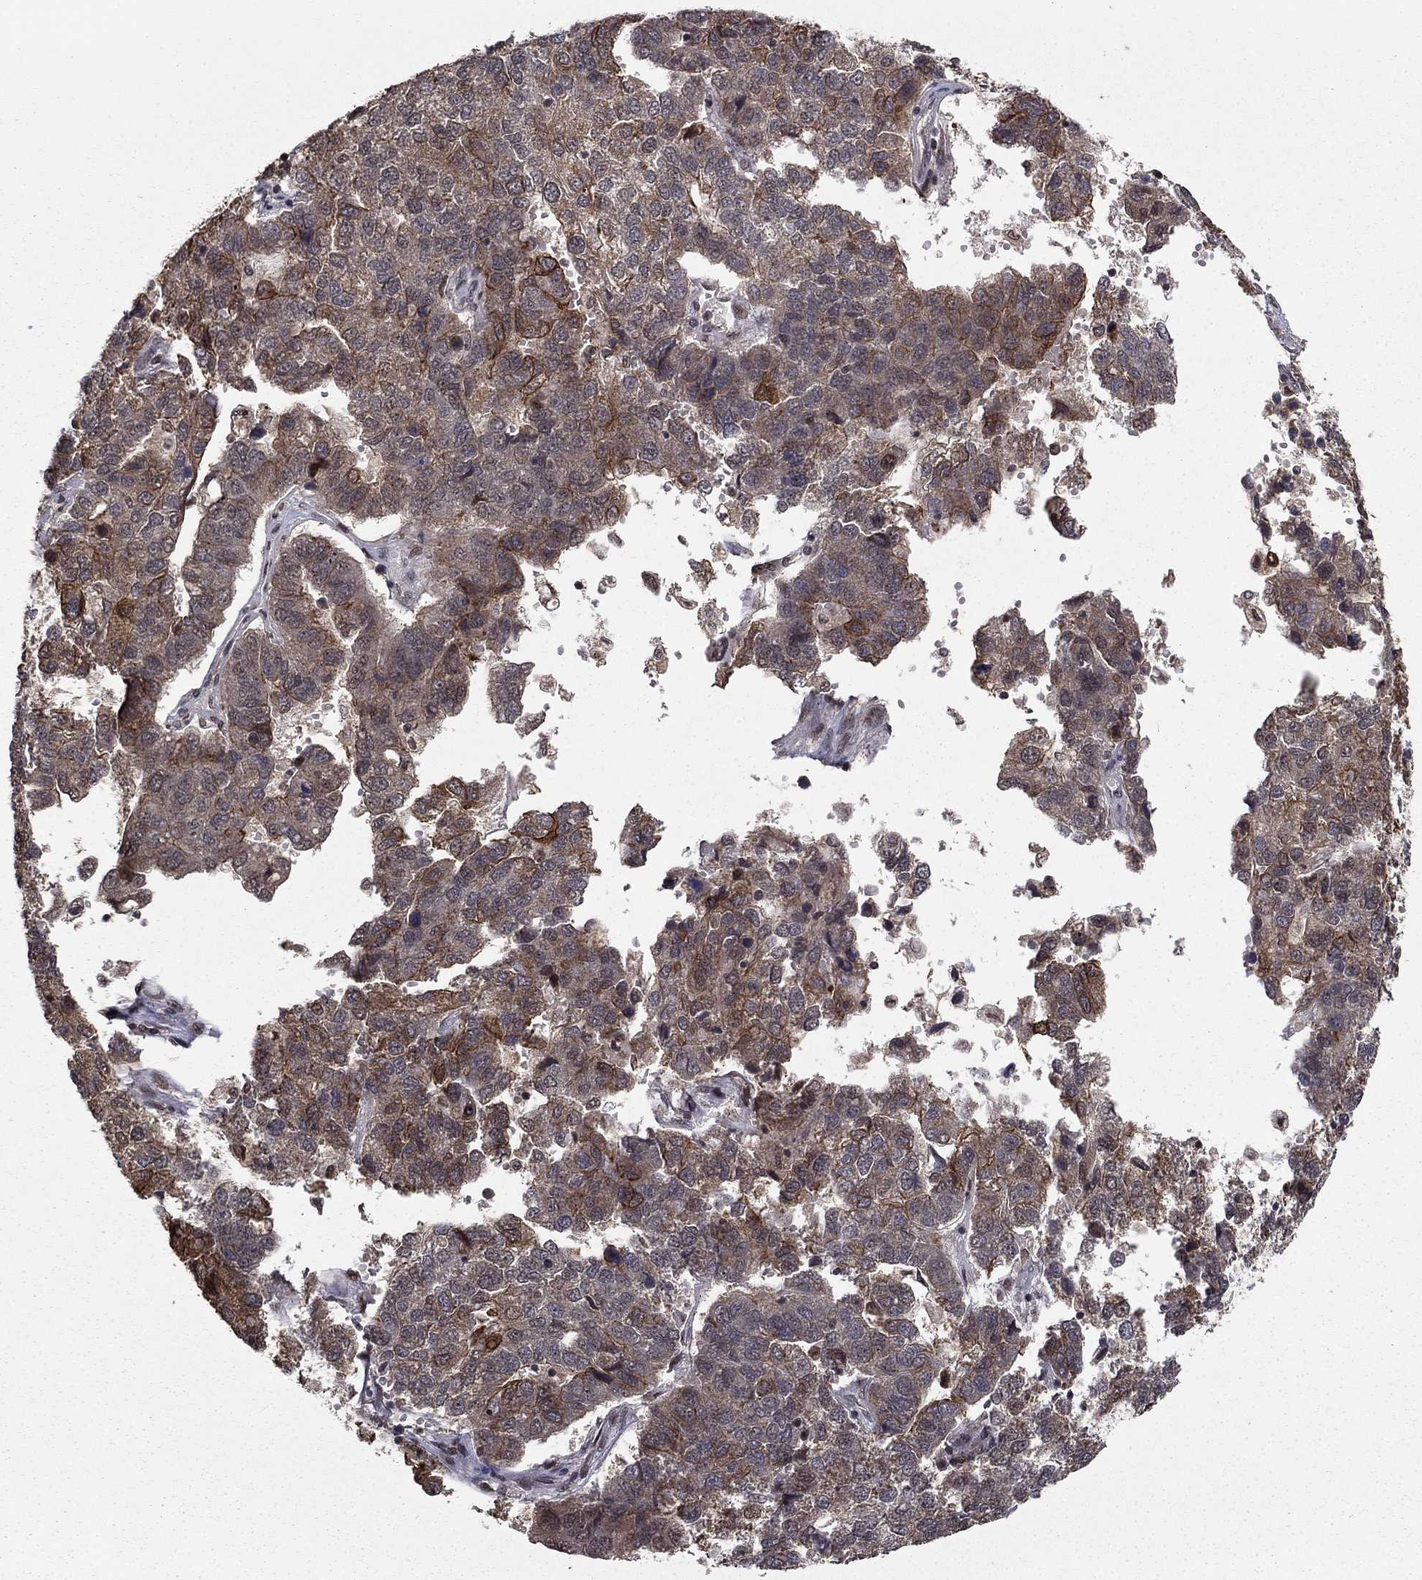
{"staining": {"intensity": "moderate", "quantity": "25%-75%", "location": "cytoplasmic/membranous"}, "tissue": "pancreatic cancer", "cell_type": "Tumor cells", "image_type": "cancer", "snomed": [{"axis": "morphology", "description": "Adenocarcinoma, NOS"}, {"axis": "topography", "description": "Pancreas"}], "caption": "Protein expression analysis of adenocarcinoma (pancreatic) displays moderate cytoplasmic/membranous expression in approximately 25%-75% of tumor cells.", "gene": "CDCA7L", "patient": {"sex": "female", "age": 61}}